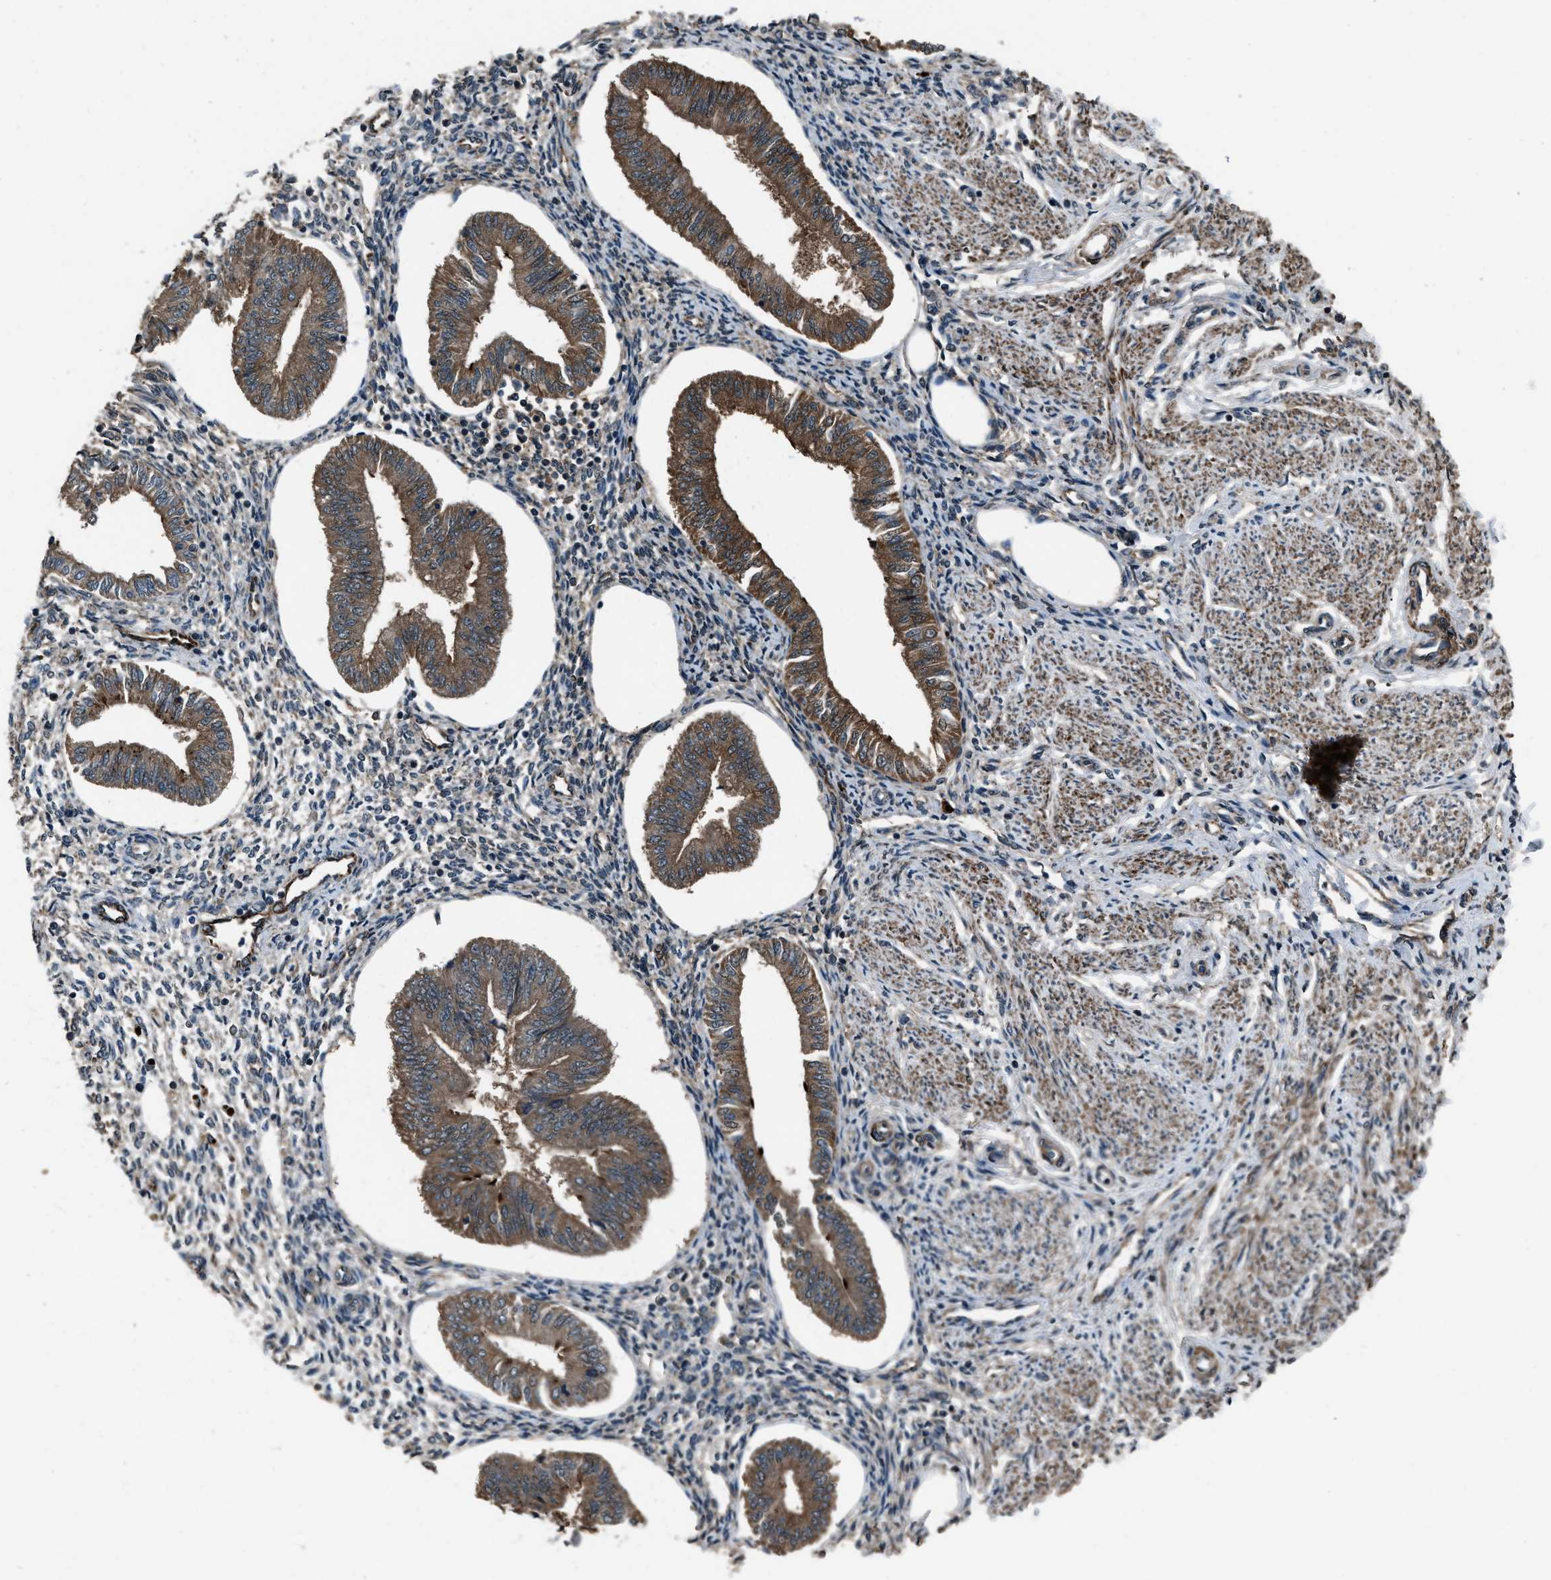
{"staining": {"intensity": "weak", "quantity": "<25%", "location": "cytoplasmic/membranous"}, "tissue": "endometrium", "cell_type": "Cells in endometrial stroma", "image_type": "normal", "snomed": [{"axis": "morphology", "description": "Normal tissue, NOS"}, {"axis": "topography", "description": "Endometrium"}], "caption": "Endometrium was stained to show a protein in brown. There is no significant staining in cells in endometrial stroma. (DAB (3,3'-diaminobenzidine) immunohistochemistry (IHC), high magnification).", "gene": "IRAK4", "patient": {"sex": "female", "age": 50}}